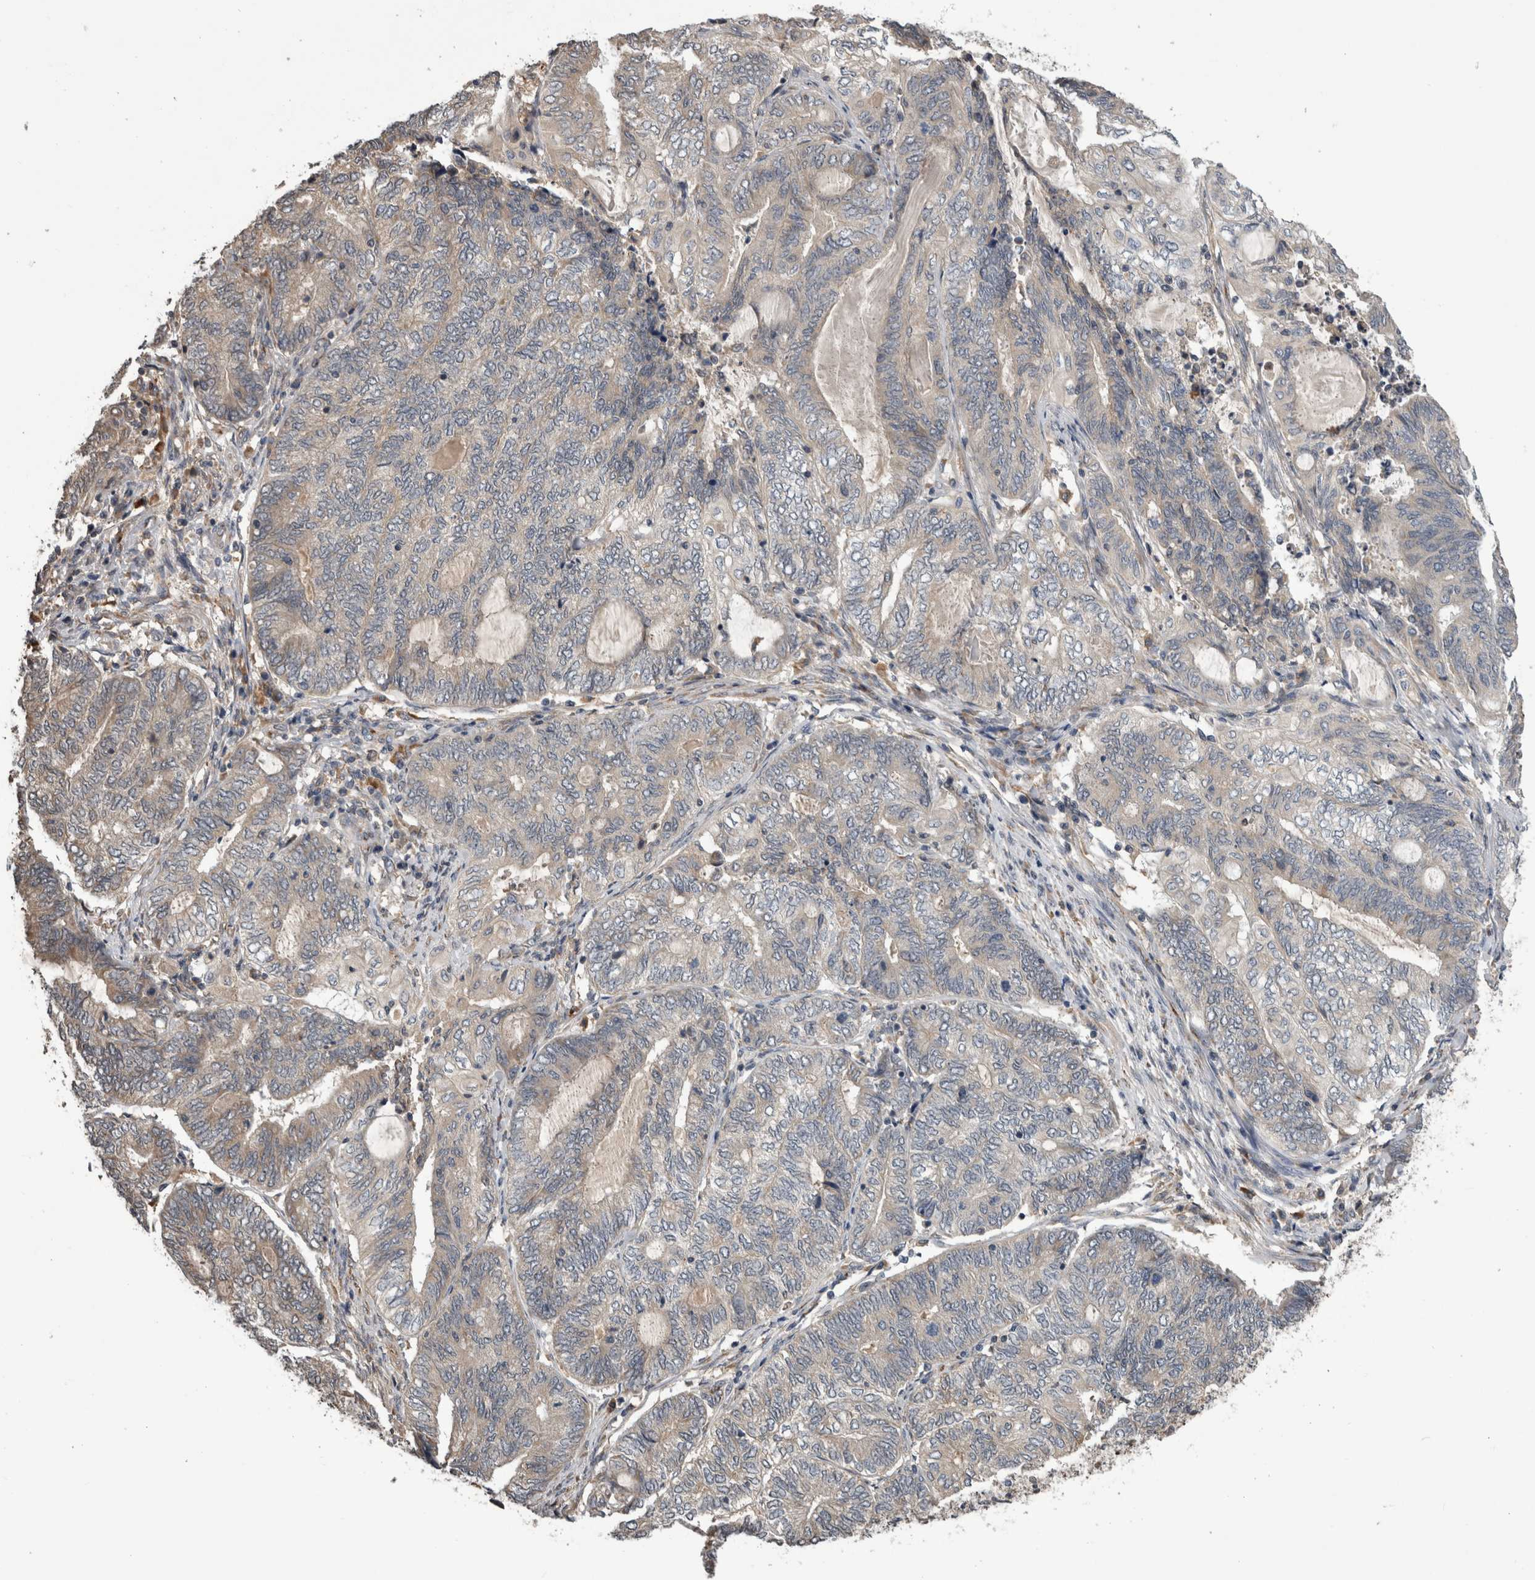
{"staining": {"intensity": "negative", "quantity": "none", "location": "none"}, "tissue": "endometrial cancer", "cell_type": "Tumor cells", "image_type": "cancer", "snomed": [{"axis": "morphology", "description": "Adenocarcinoma, NOS"}, {"axis": "topography", "description": "Uterus"}, {"axis": "topography", "description": "Endometrium"}], "caption": "IHC micrograph of neoplastic tissue: endometrial cancer stained with DAB (3,3'-diaminobenzidine) reveals no significant protein expression in tumor cells.", "gene": "ANXA13", "patient": {"sex": "female", "age": 70}}